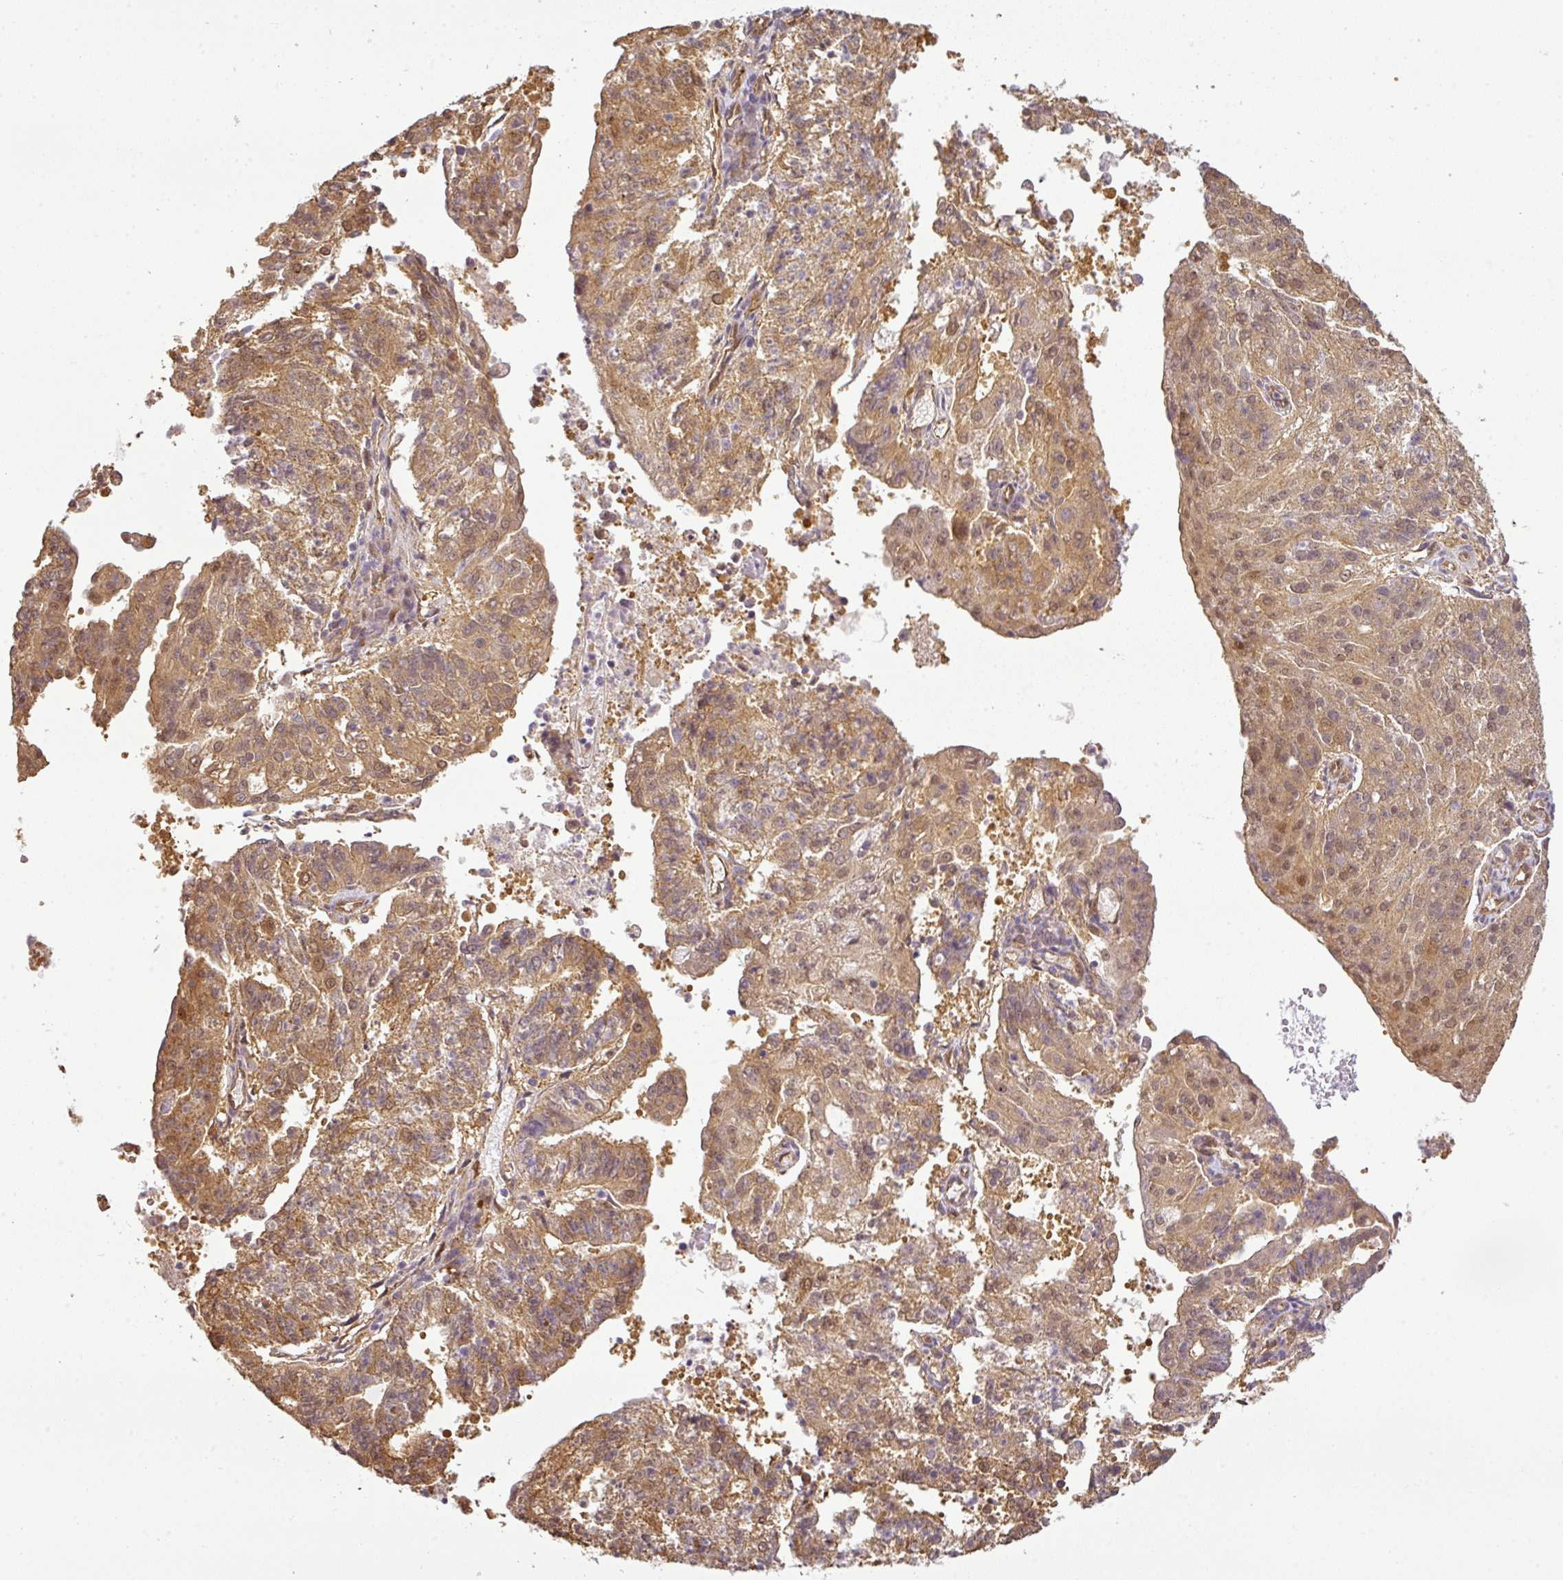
{"staining": {"intensity": "moderate", "quantity": ">75%", "location": "cytoplasmic/membranous,nuclear"}, "tissue": "endometrial cancer", "cell_type": "Tumor cells", "image_type": "cancer", "snomed": [{"axis": "morphology", "description": "Adenocarcinoma, NOS"}, {"axis": "topography", "description": "Endometrium"}], "caption": "Endometrial cancer stained with a protein marker reveals moderate staining in tumor cells.", "gene": "ANKRD18A", "patient": {"sex": "female", "age": 82}}